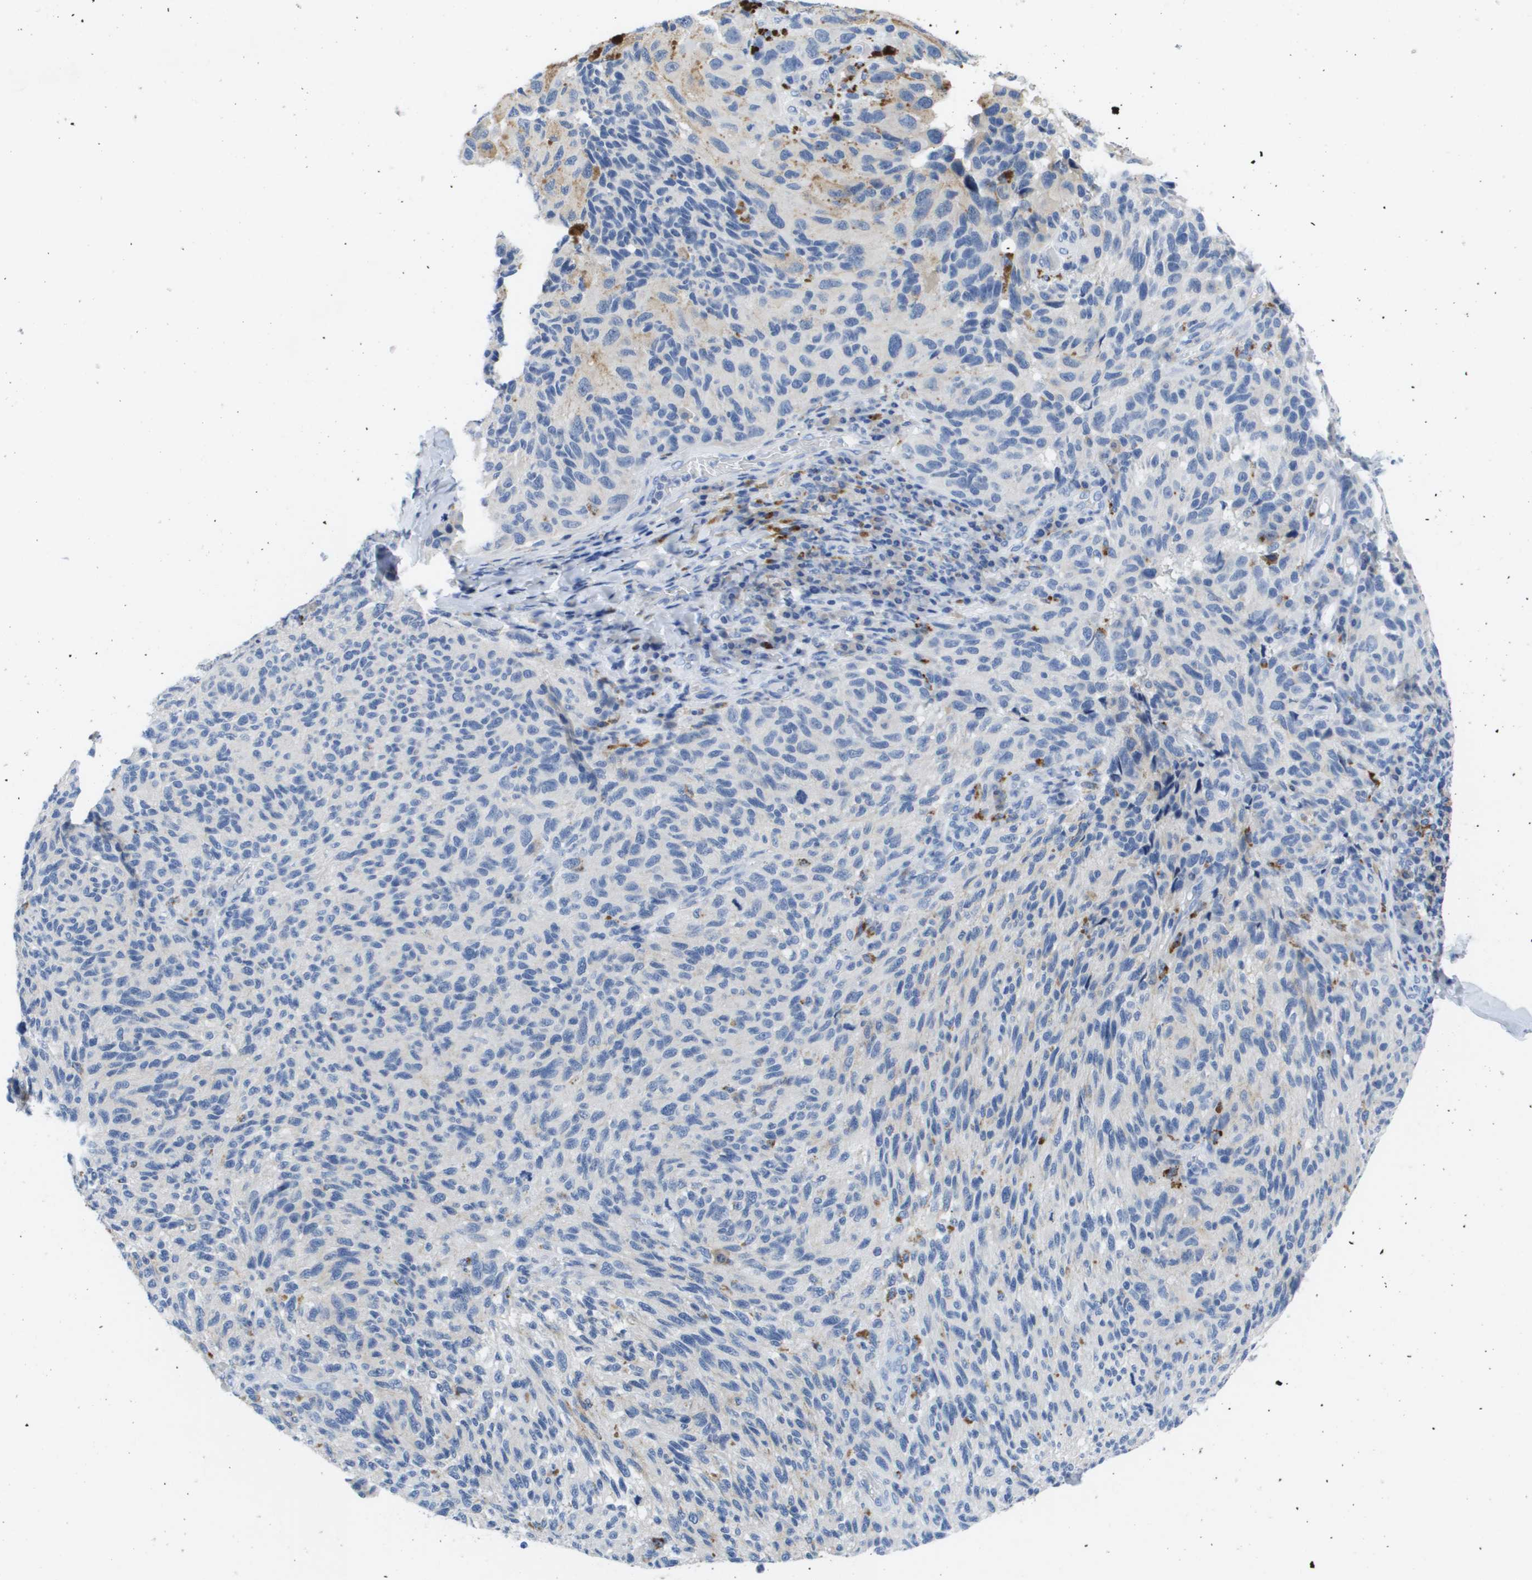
{"staining": {"intensity": "negative", "quantity": "none", "location": "none"}, "tissue": "melanoma", "cell_type": "Tumor cells", "image_type": "cancer", "snomed": [{"axis": "morphology", "description": "Malignant melanoma, NOS"}, {"axis": "topography", "description": "Skin"}], "caption": "Malignant melanoma stained for a protein using immunohistochemistry displays no expression tumor cells.", "gene": "MS4A1", "patient": {"sex": "female", "age": 73}}